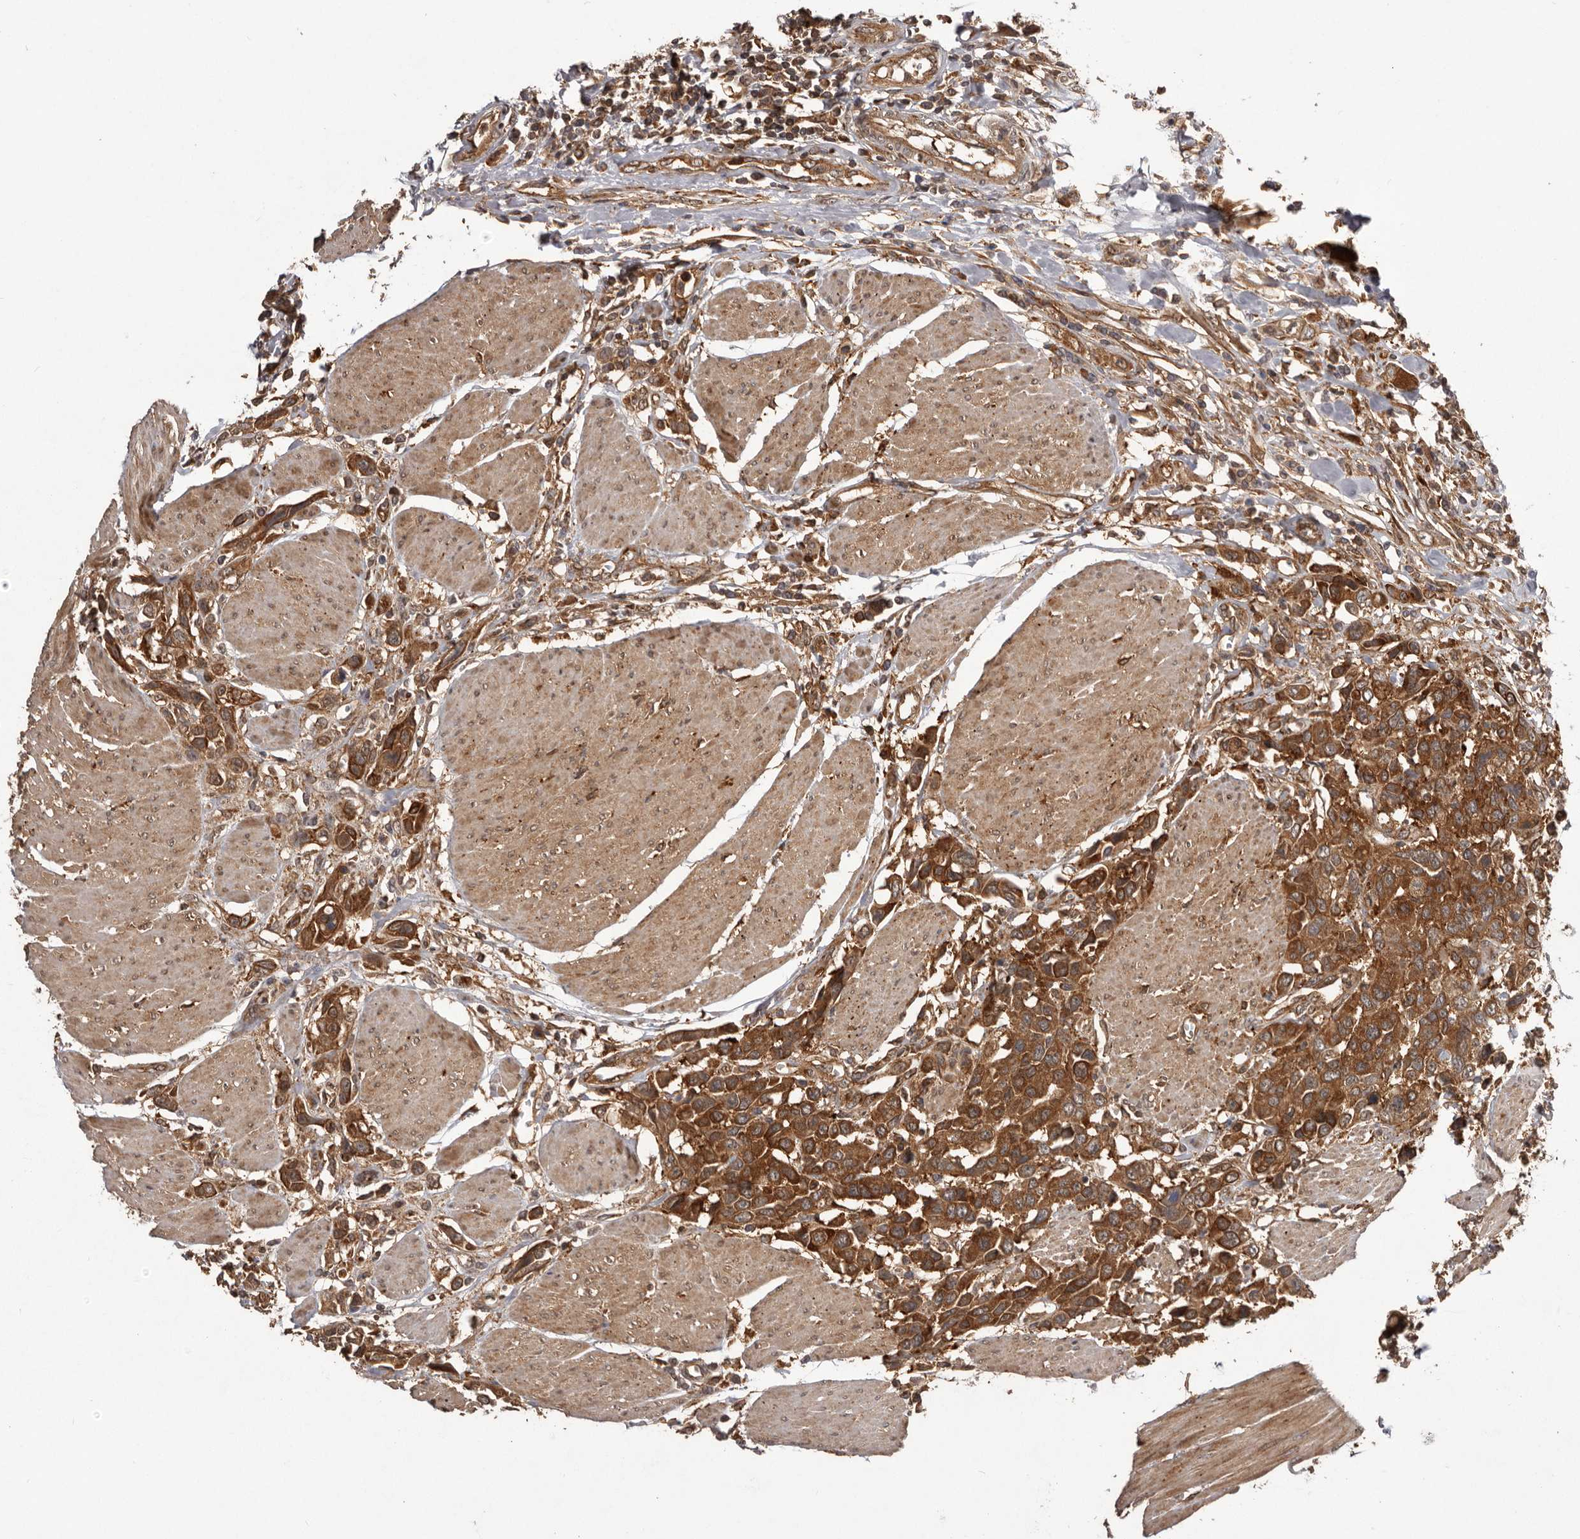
{"staining": {"intensity": "strong", "quantity": ">75%", "location": "cytoplasmic/membranous"}, "tissue": "urothelial cancer", "cell_type": "Tumor cells", "image_type": "cancer", "snomed": [{"axis": "morphology", "description": "Urothelial carcinoma, High grade"}, {"axis": "topography", "description": "Urinary bladder"}], "caption": "Protein expression analysis of human urothelial cancer reveals strong cytoplasmic/membranous expression in approximately >75% of tumor cells. (DAB IHC, brown staining for protein, blue staining for nuclei).", "gene": "SLC22A3", "patient": {"sex": "male", "age": 50}}